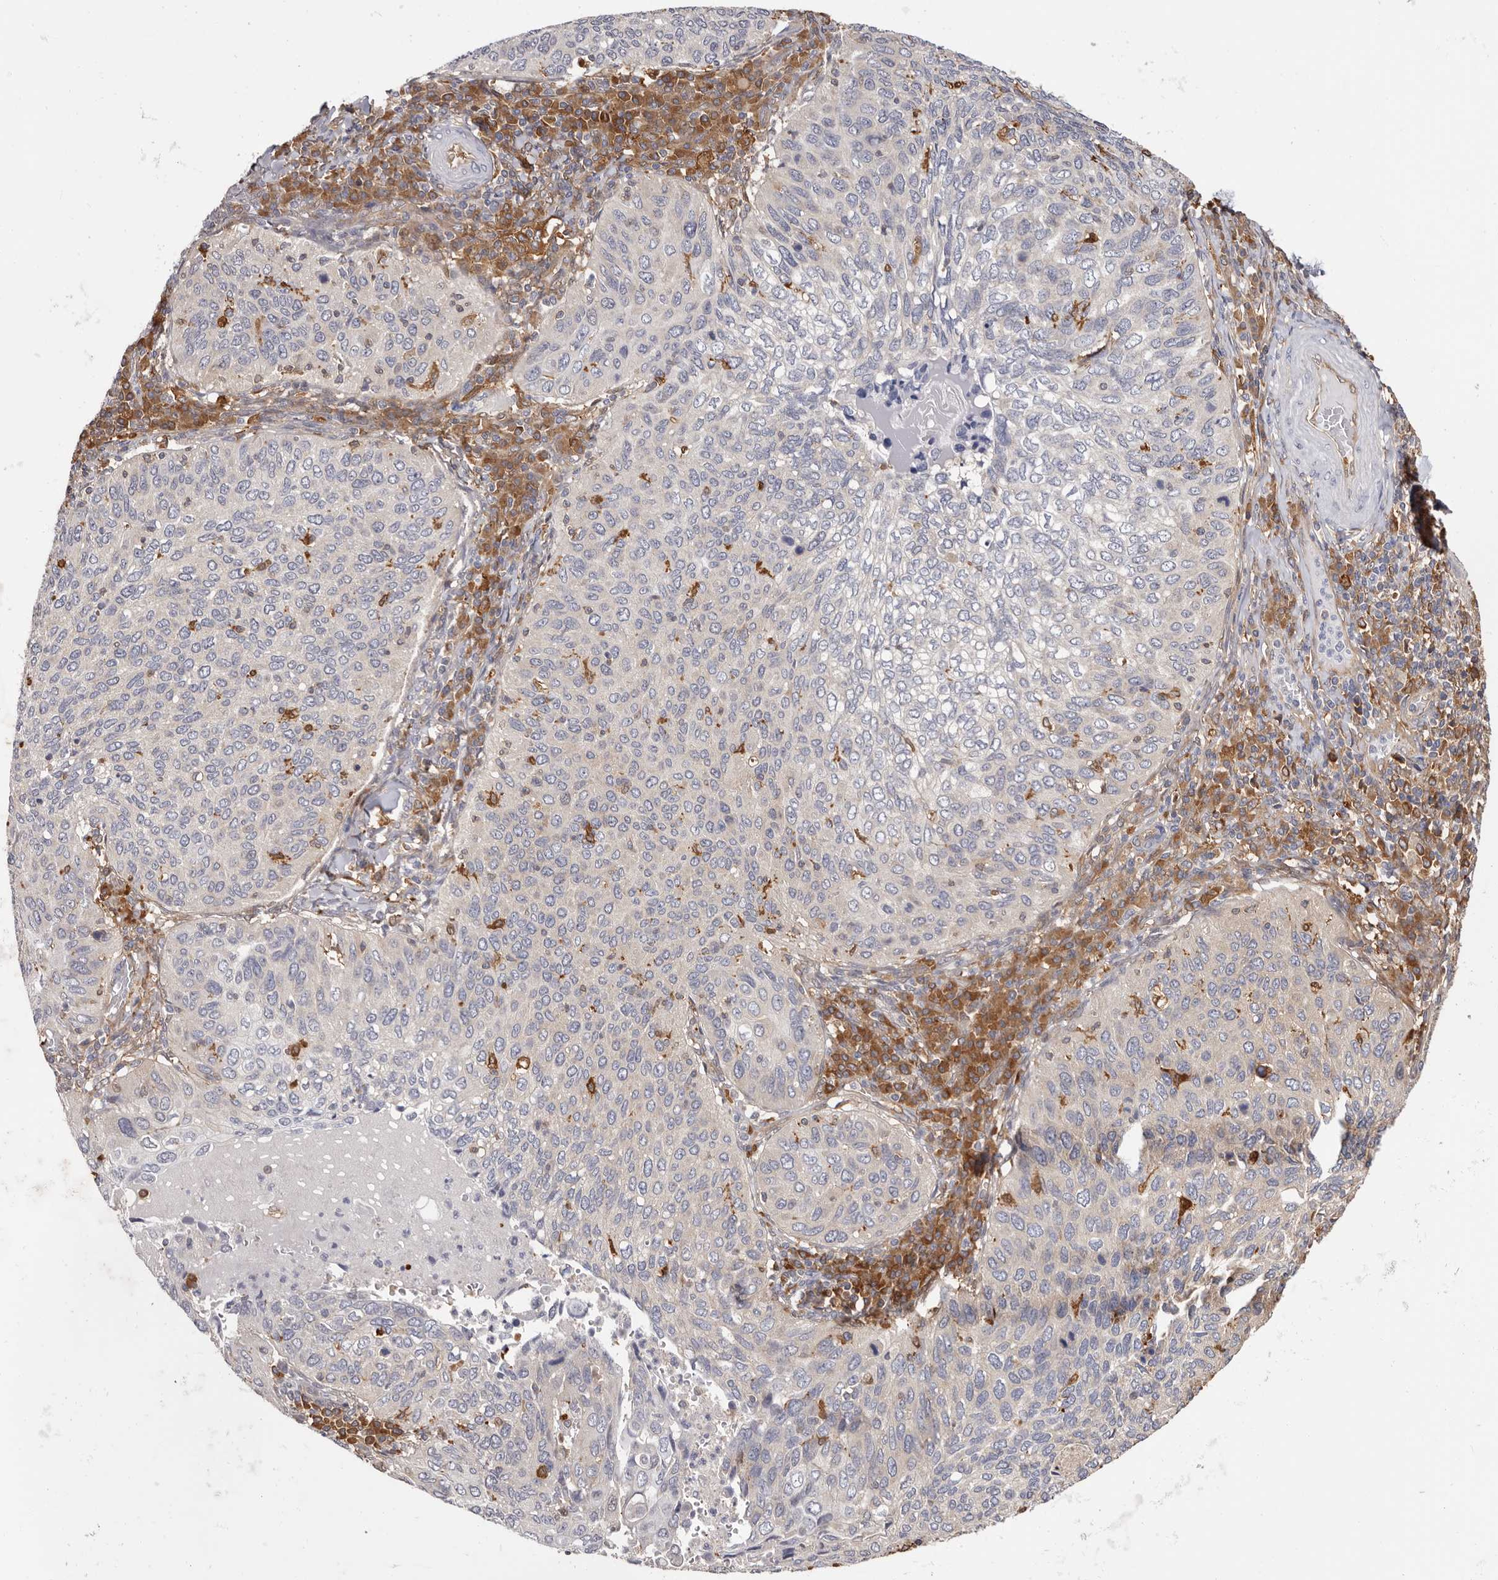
{"staining": {"intensity": "negative", "quantity": "none", "location": "none"}, "tissue": "cervical cancer", "cell_type": "Tumor cells", "image_type": "cancer", "snomed": [{"axis": "morphology", "description": "Squamous cell carcinoma, NOS"}, {"axis": "topography", "description": "Cervix"}], "caption": "Cervical squamous cell carcinoma stained for a protein using immunohistochemistry demonstrates no expression tumor cells.", "gene": "LAP3", "patient": {"sex": "female", "age": 38}}